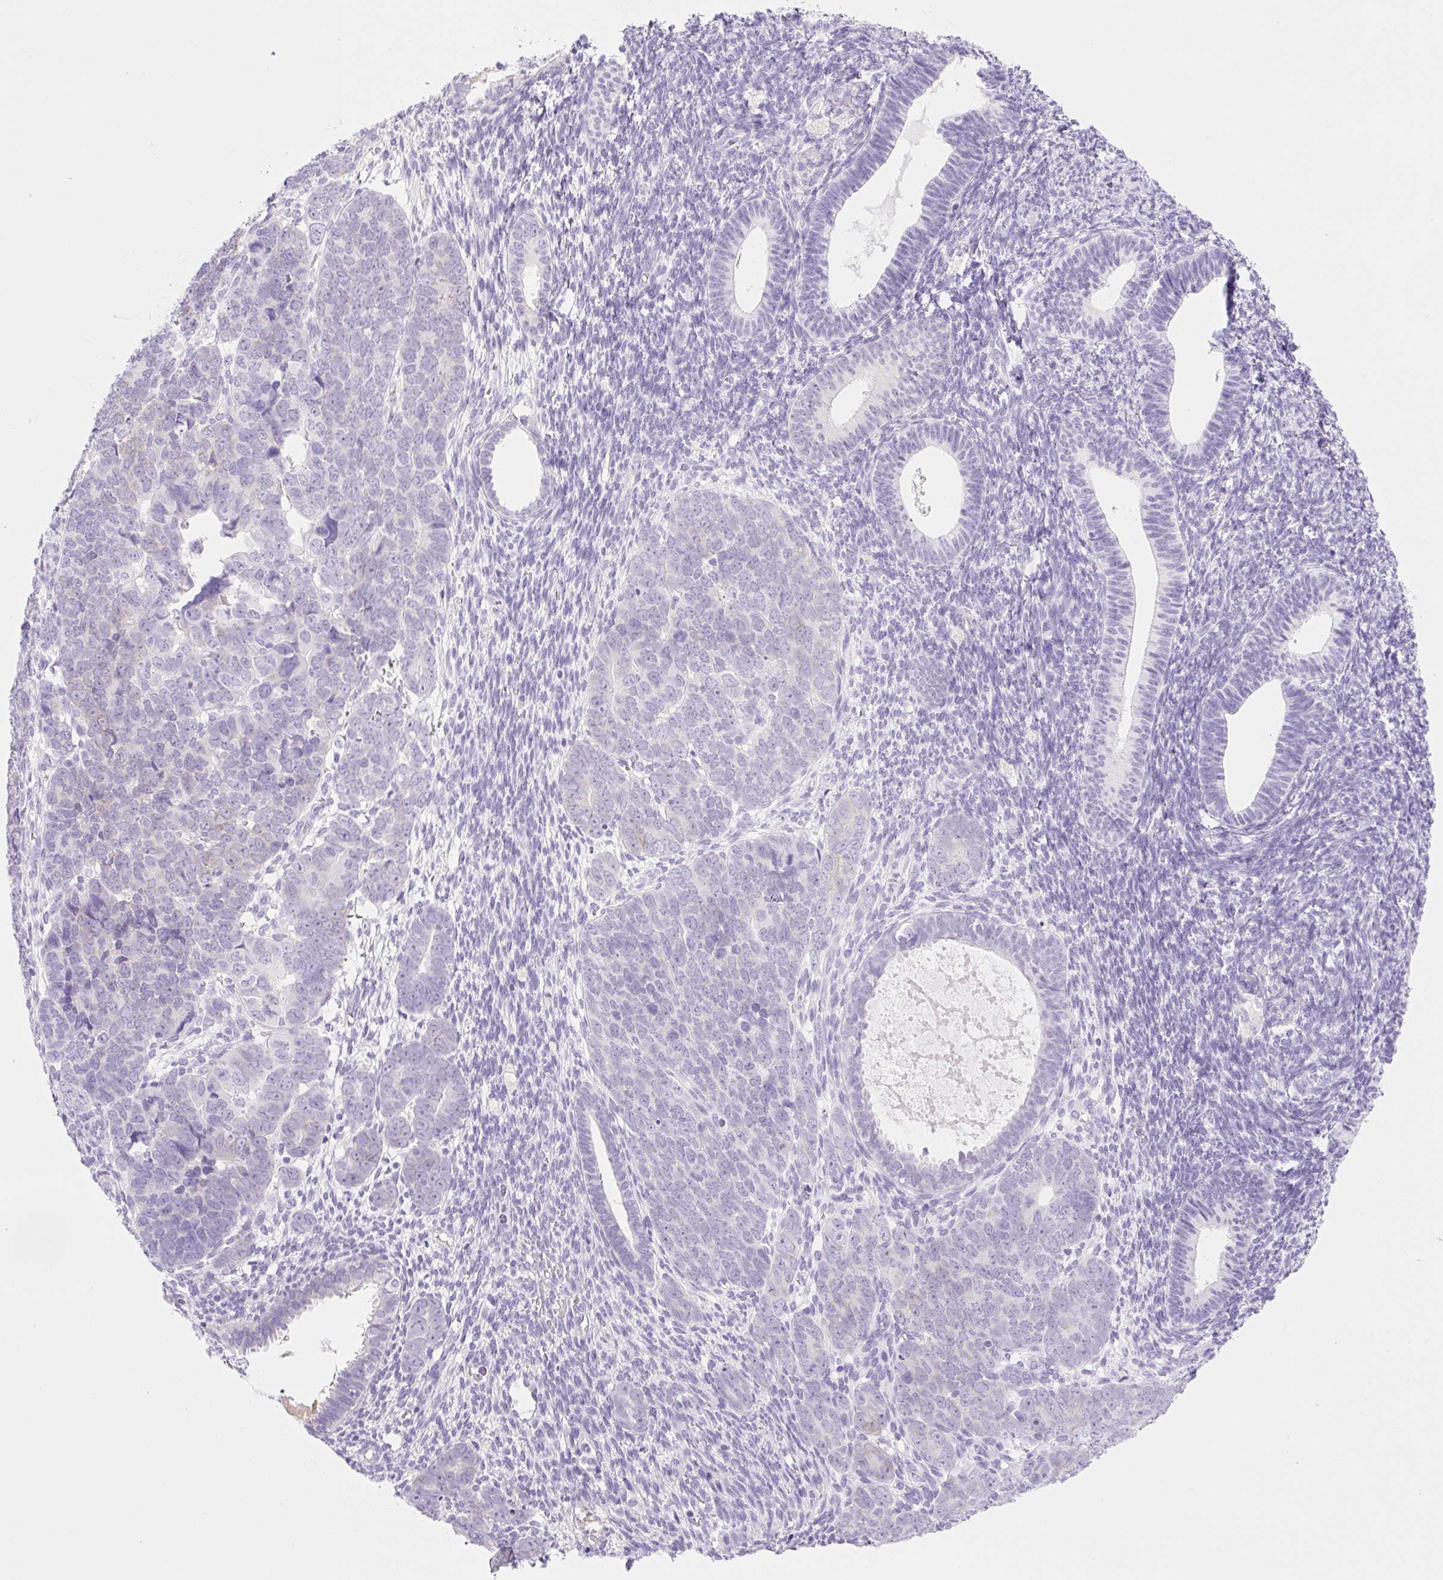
{"staining": {"intensity": "negative", "quantity": "none", "location": "none"}, "tissue": "endometrial cancer", "cell_type": "Tumor cells", "image_type": "cancer", "snomed": [{"axis": "morphology", "description": "Adenocarcinoma, NOS"}, {"axis": "topography", "description": "Endometrium"}], "caption": "Tumor cells show no significant protein expression in endometrial adenocarcinoma.", "gene": "PALM3", "patient": {"sex": "female", "age": 82}}